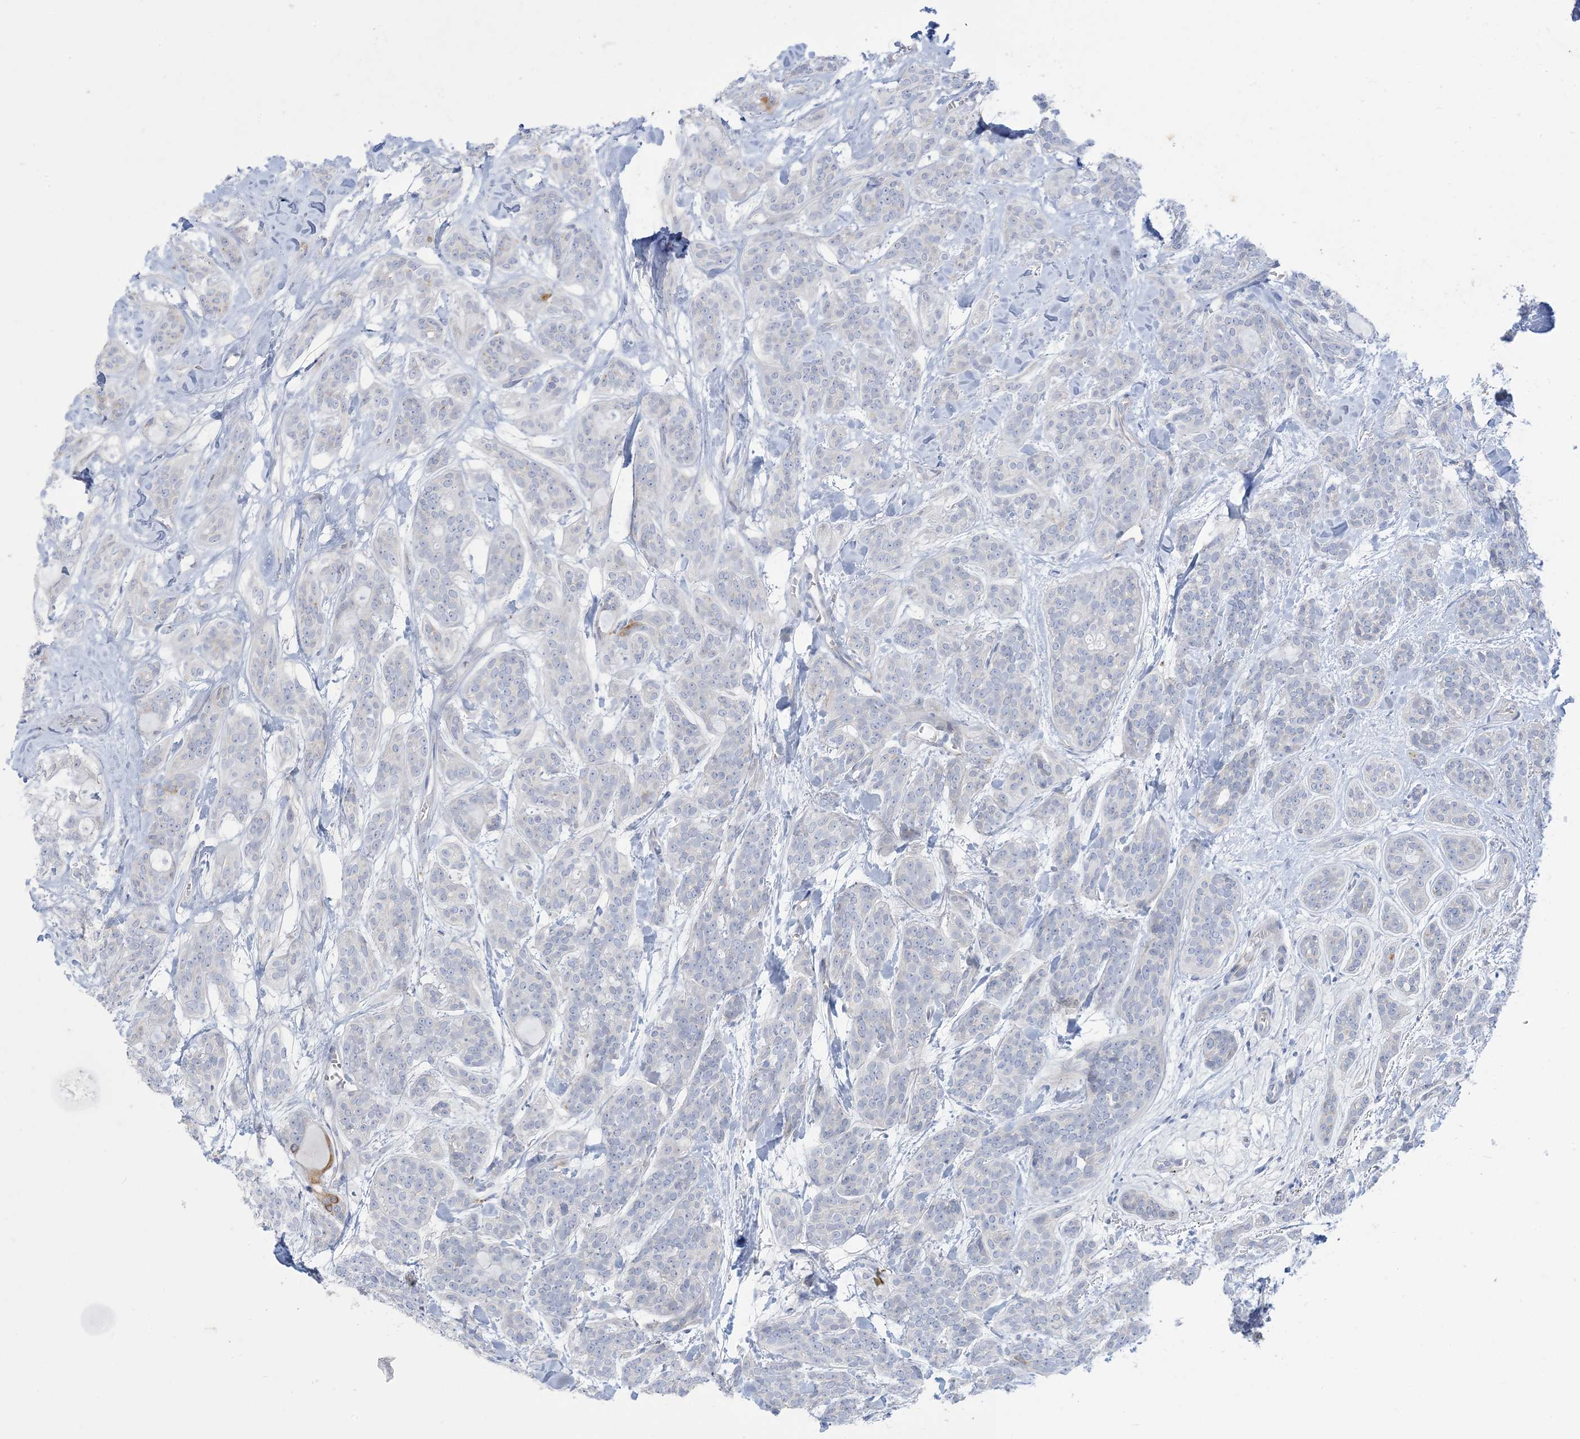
{"staining": {"intensity": "moderate", "quantity": "<25%", "location": "cytoplasmic/membranous"}, "tissue": "head and neck cancer", "cell_type": "Tumor cells", "image_type": "cancer", "snomed": [{"axis": "morphology", "description": "Adenocarcinoma, NOS"}, {"axis": "topography", "description": "Head-Neck"}], "caption": "Tumor cells demonstrate low levels of moderate cytoplasmic/membranous expression in about <25% of cells in human head and neck cancer (adenocarcinoma).", "gene": "XIRP2", "patient": {"sex": "male", "age": 66}}